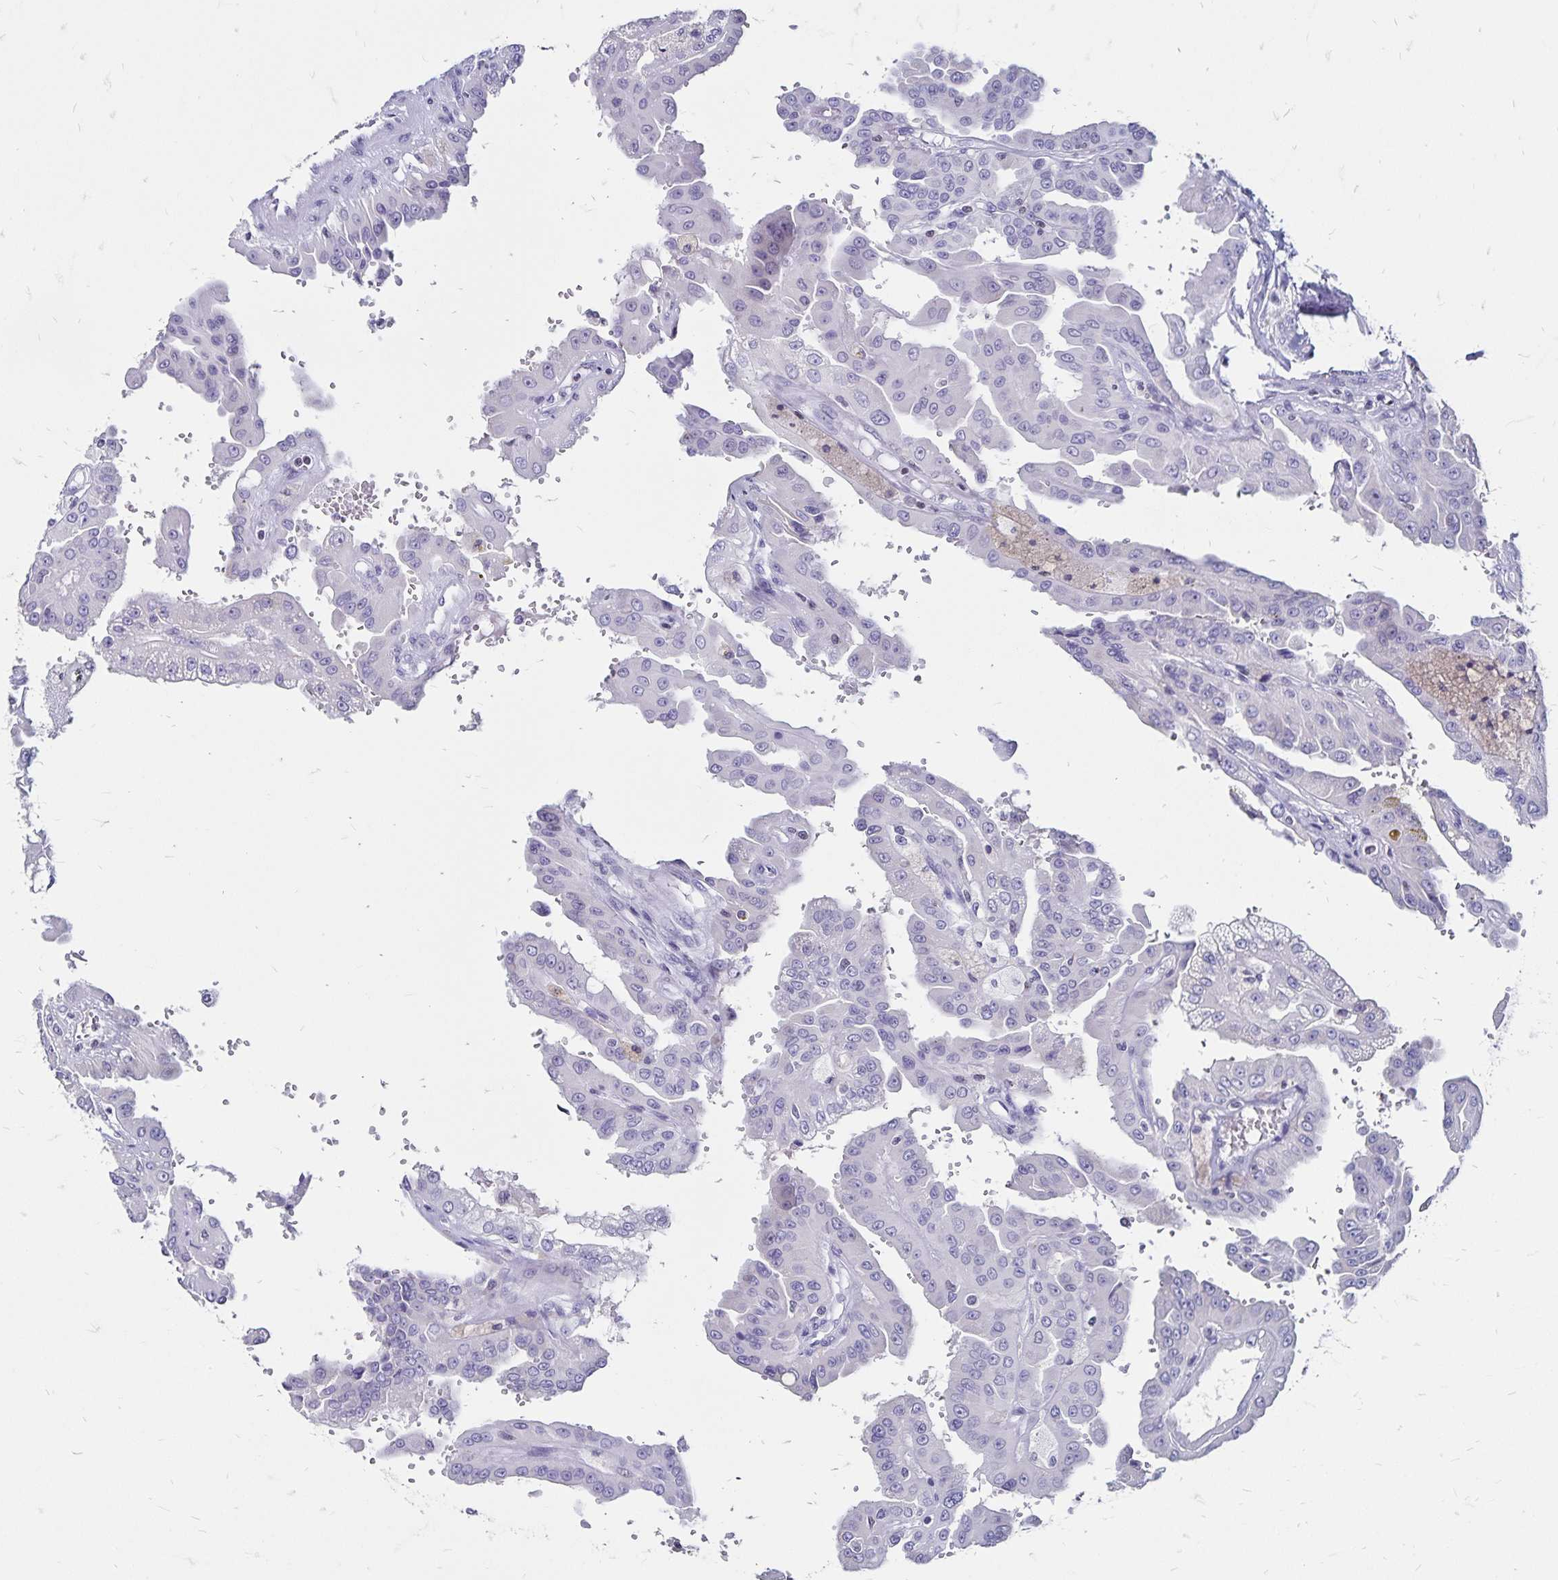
{"staining": {"intensity": "negative", "quantity": "none", "location": "none"}, "tissue": "renal cancer", "cell_type": "Tumor cells", "image_type": "cancer", "snomed": [{"axis": "morphology", "description": "Adenocarcinoma, NOS"}, {"axis": "topography", "description": "Kidney"}], "caption": "Immunohistochemistry (IHC) photomicrograph of adenocarcinoma (renal) stained for a protein (brown), which exhibits no positivity in tumor cells. (Brightfield microscopy of DAB (3,3'-diaminobenzidine) IHC at high magnification).", "gene": "IKZF1", "patient": {"sex": "male", "age": 58}}